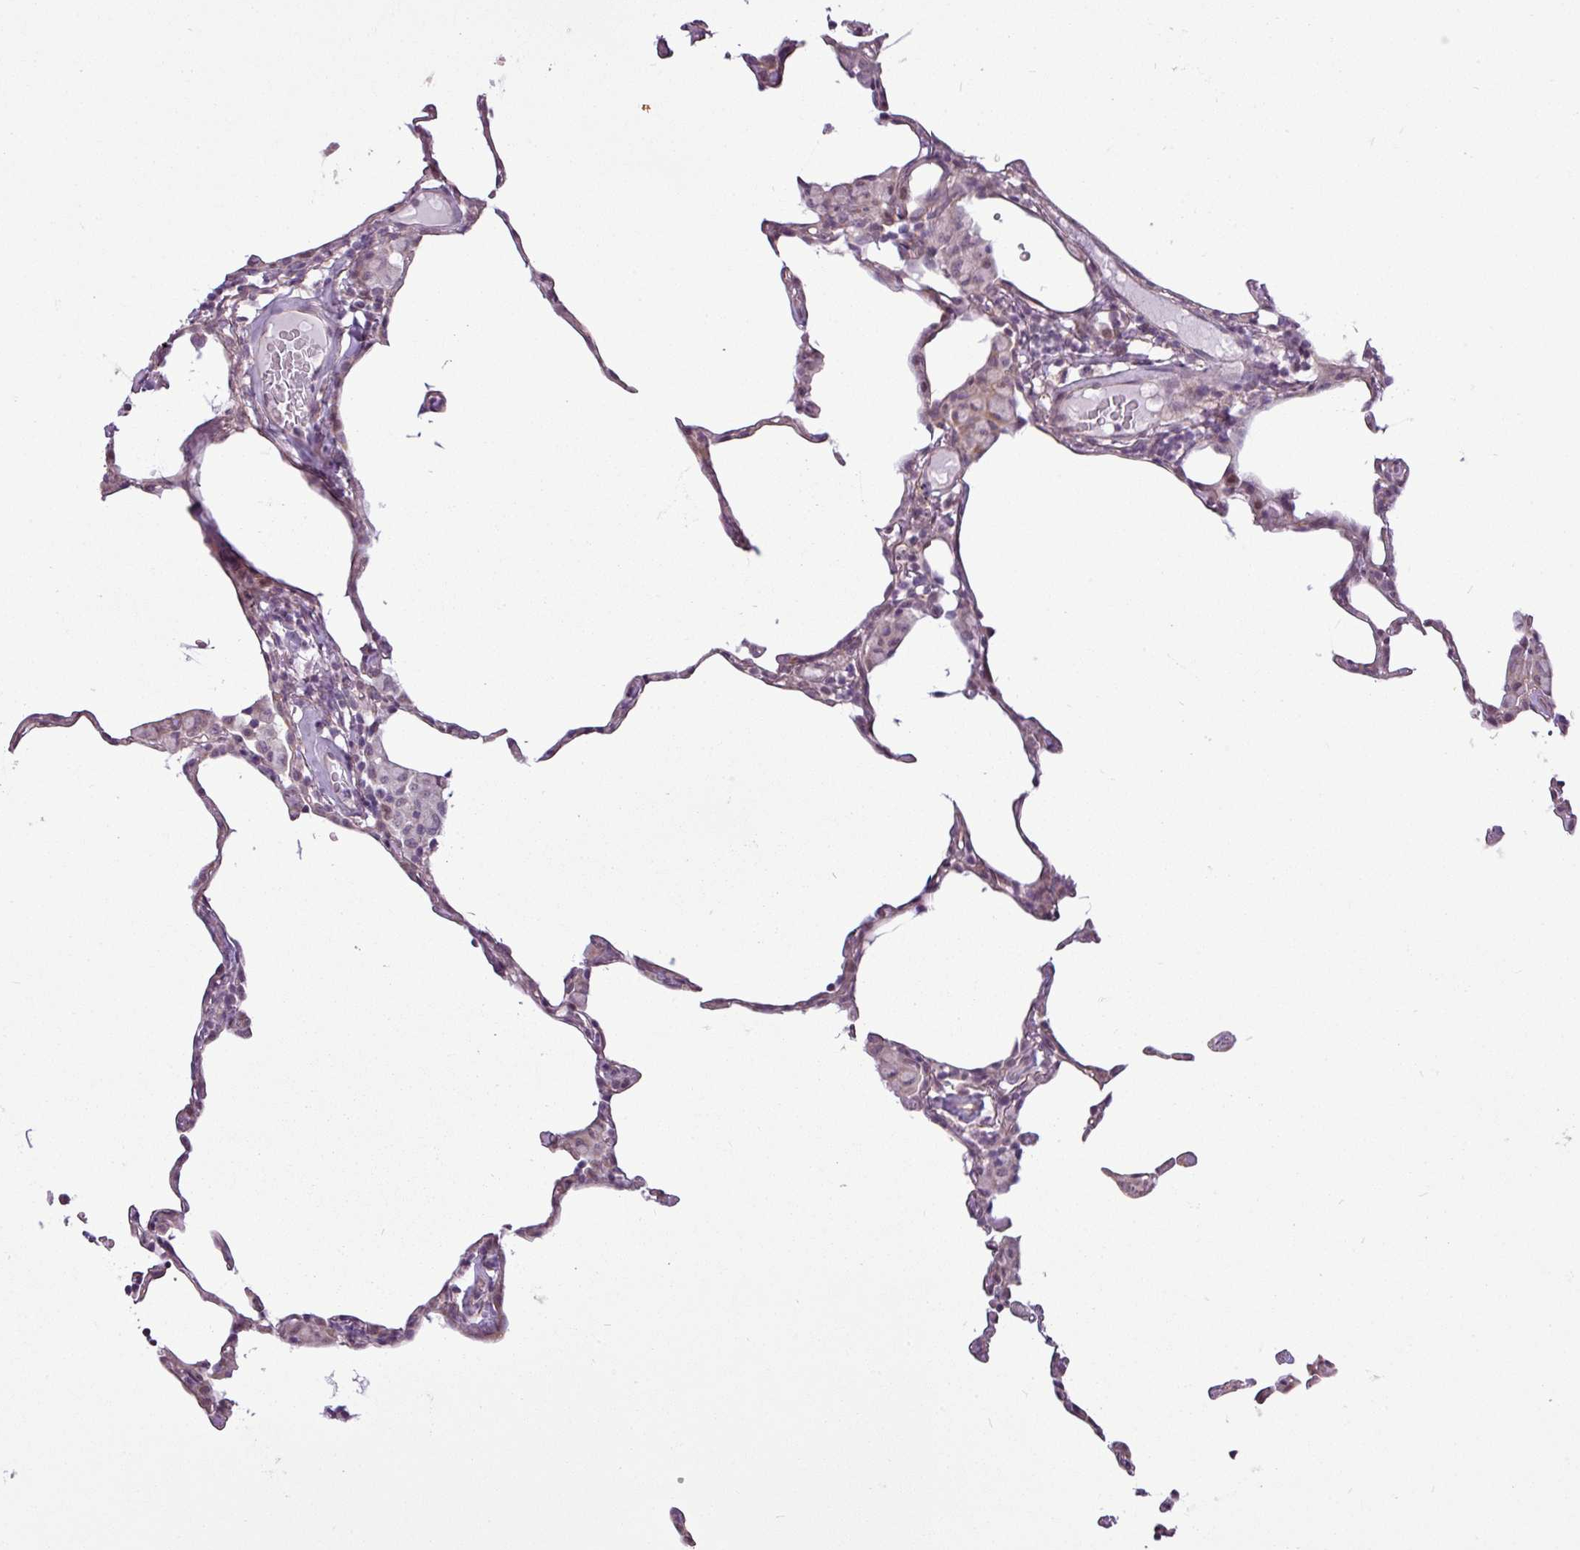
{"staining": {"intensity": "weak", "quantity": "25%-75%", "location": "nuclear"}, "tissue": "lung", "cell_type": "Alveolar cells", "image_type": "normal", "snomed": [{"axis": "morphology", "description": "Normal tissue, NOS"}, {"axis": "topography", "description": "Lung"}], "caption": "Lung stained with a brown dye reveals weak nuclear positive staining in about 25%-75% of alveolar cells.", "gene": "GPT2", "patient": {"sex": "female", "age": 57}}